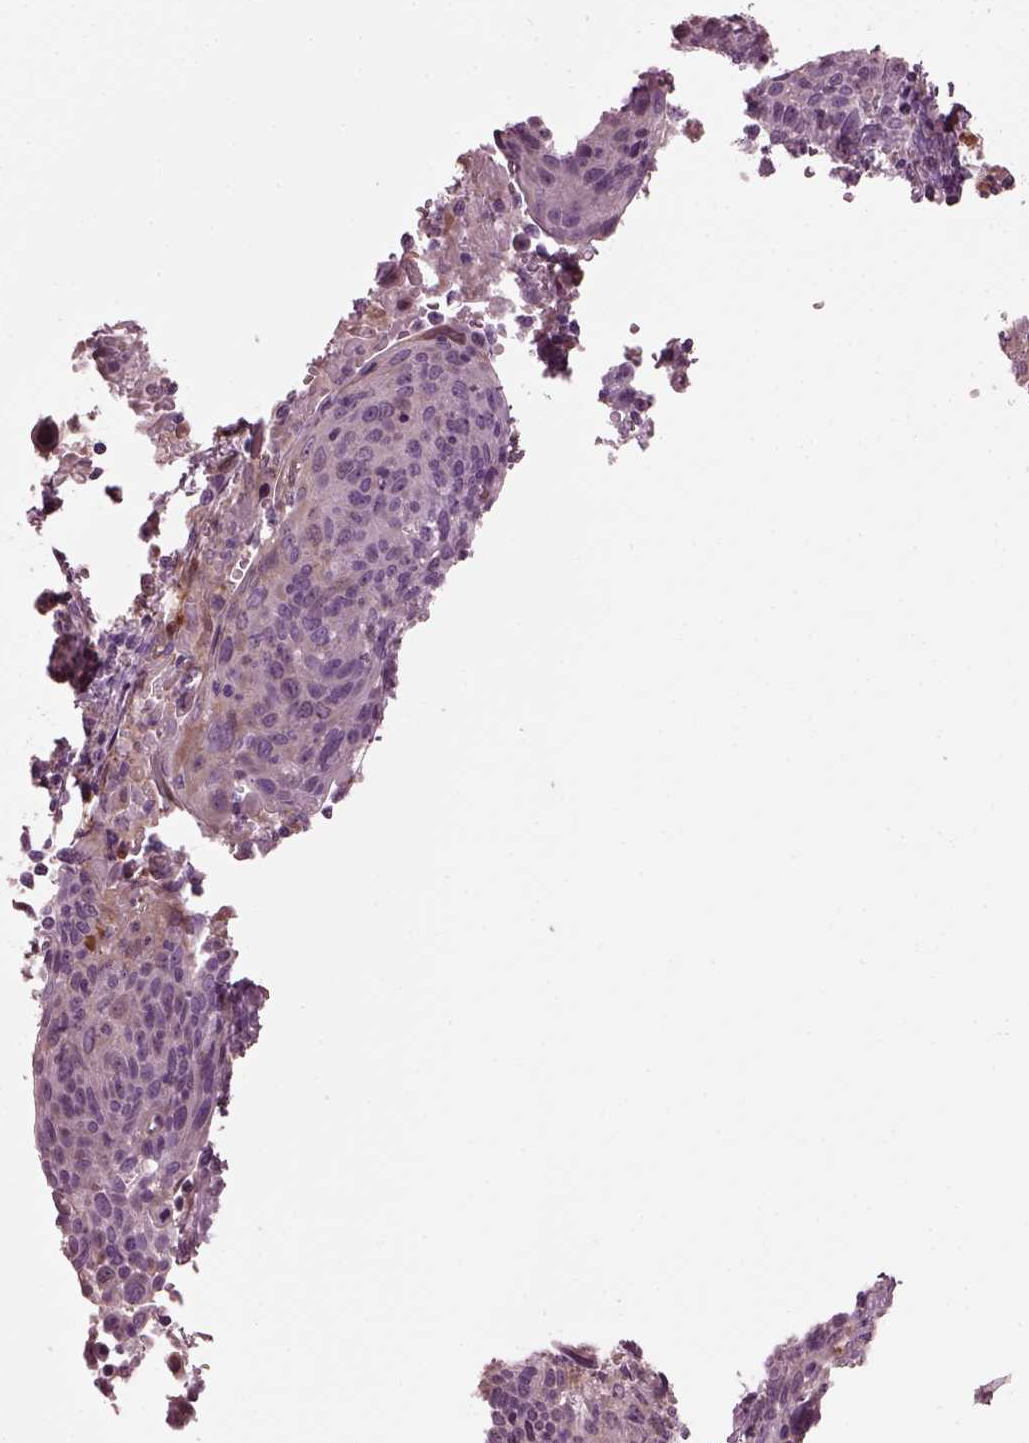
{"staining": {"intensity": "negative", "quantity": "none", "location": "none"}, "tissue": "cervical cancer", "cell_type": "Tumor cells", "image_type": "cancer", "snomed": [{"axis": "morphology", "description": "Squamous cell carcinoma, NOS"}, {"axis": "topography", "description": "Cervix"}], "caption": "A micrograph of cervical squamous cell carcinoma stained for a protein shows no brown staining in tumor cells.", "gene": "GDF11", "patient": {"sex": "female", "age": 61}}